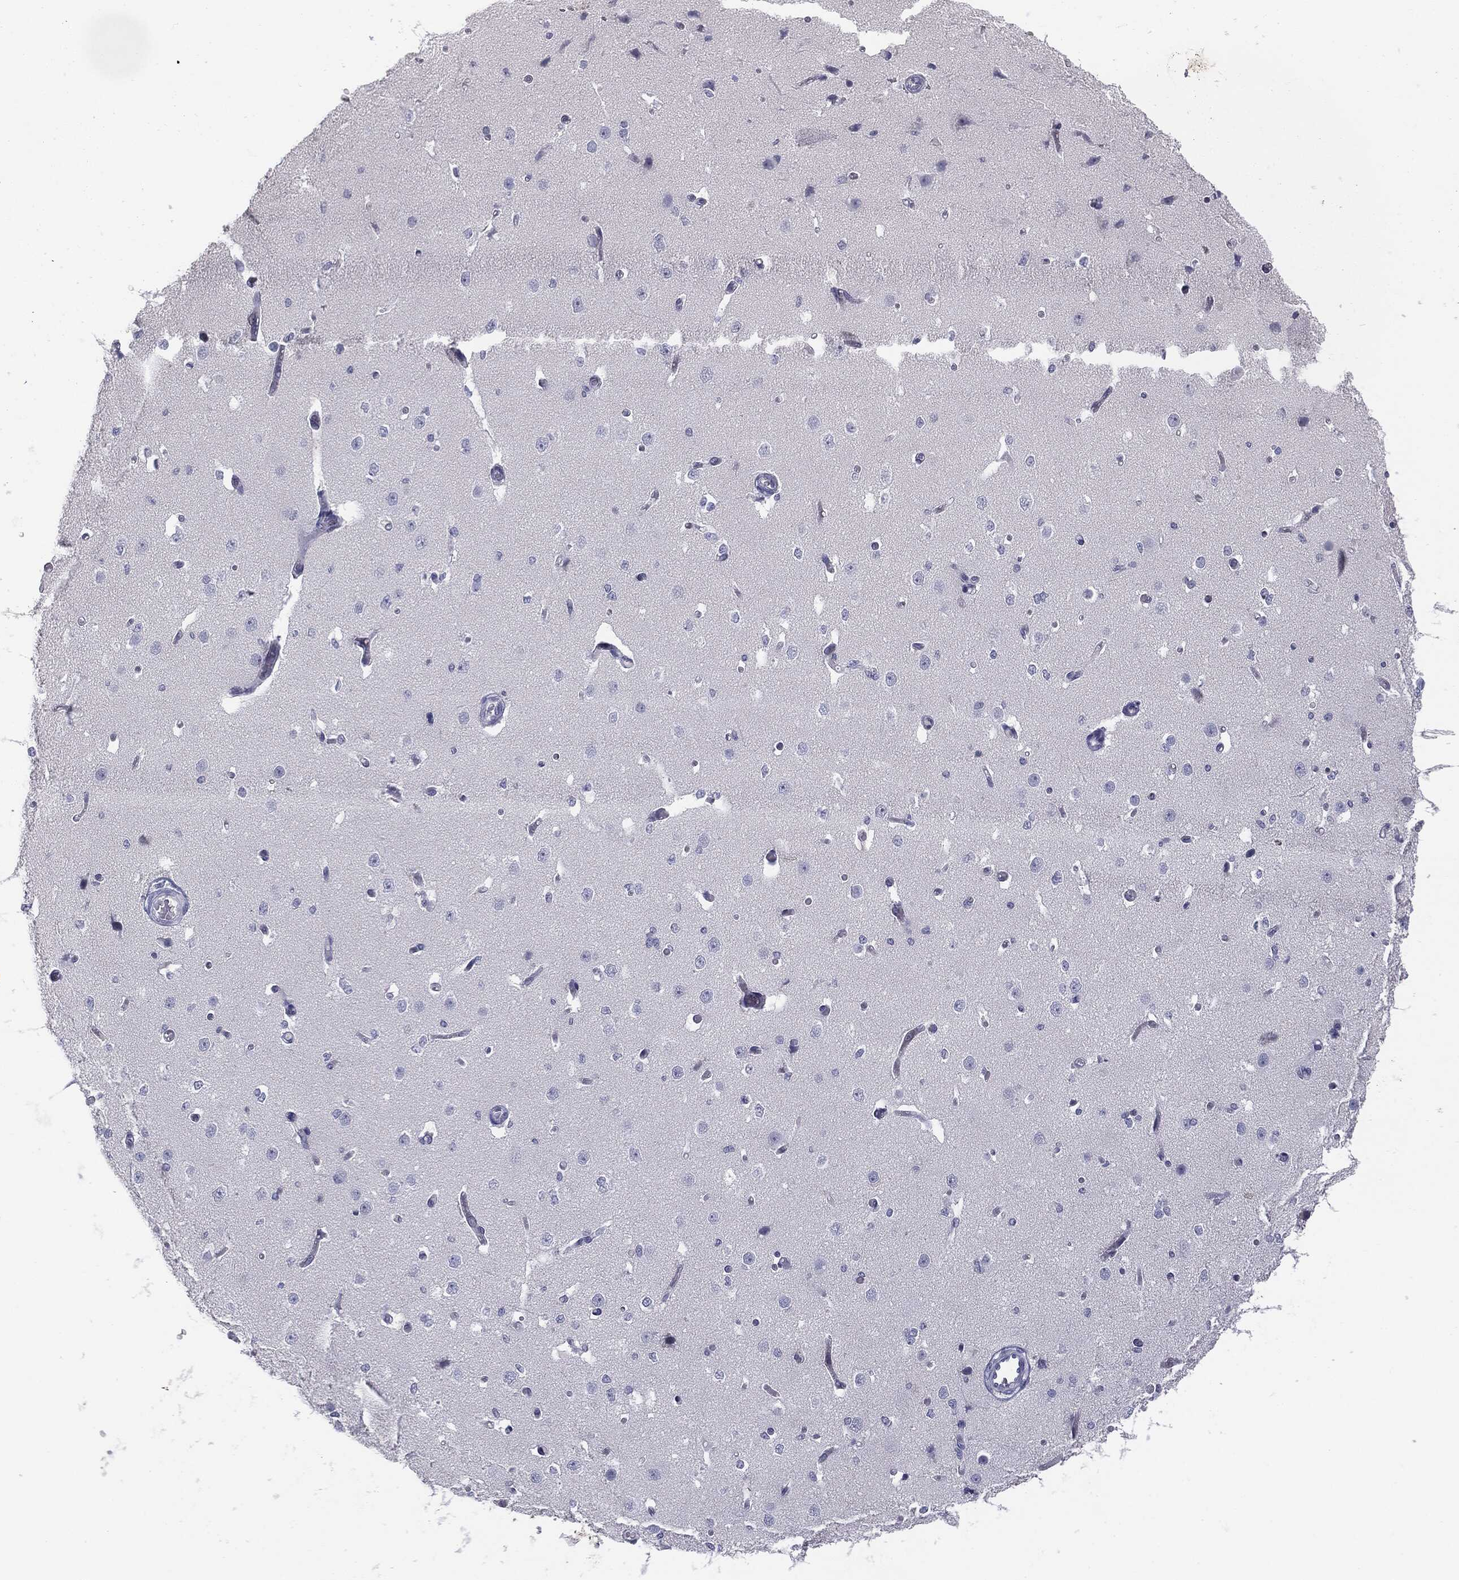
{"staining": {"intensity": "negative", "quantity": "none", "location": "none"}, "tissue": "cerebral cortex", "cell_type": "Endothelial cells", "image_type": "normal", "snomed": [{"axis": "morphology", "description": "Normal tissue, NOS"}, {"axis": "morphology", "description": "Inflammation, NOS"}, {"axis": "topography", "description": "Cerebral cortex"}], "caption": "Cerebral cortex stained for a protein using IHC shows no expression endothelial cells.", "gene": "MUC1", "patient": {"sex": "male", "age": 6}}